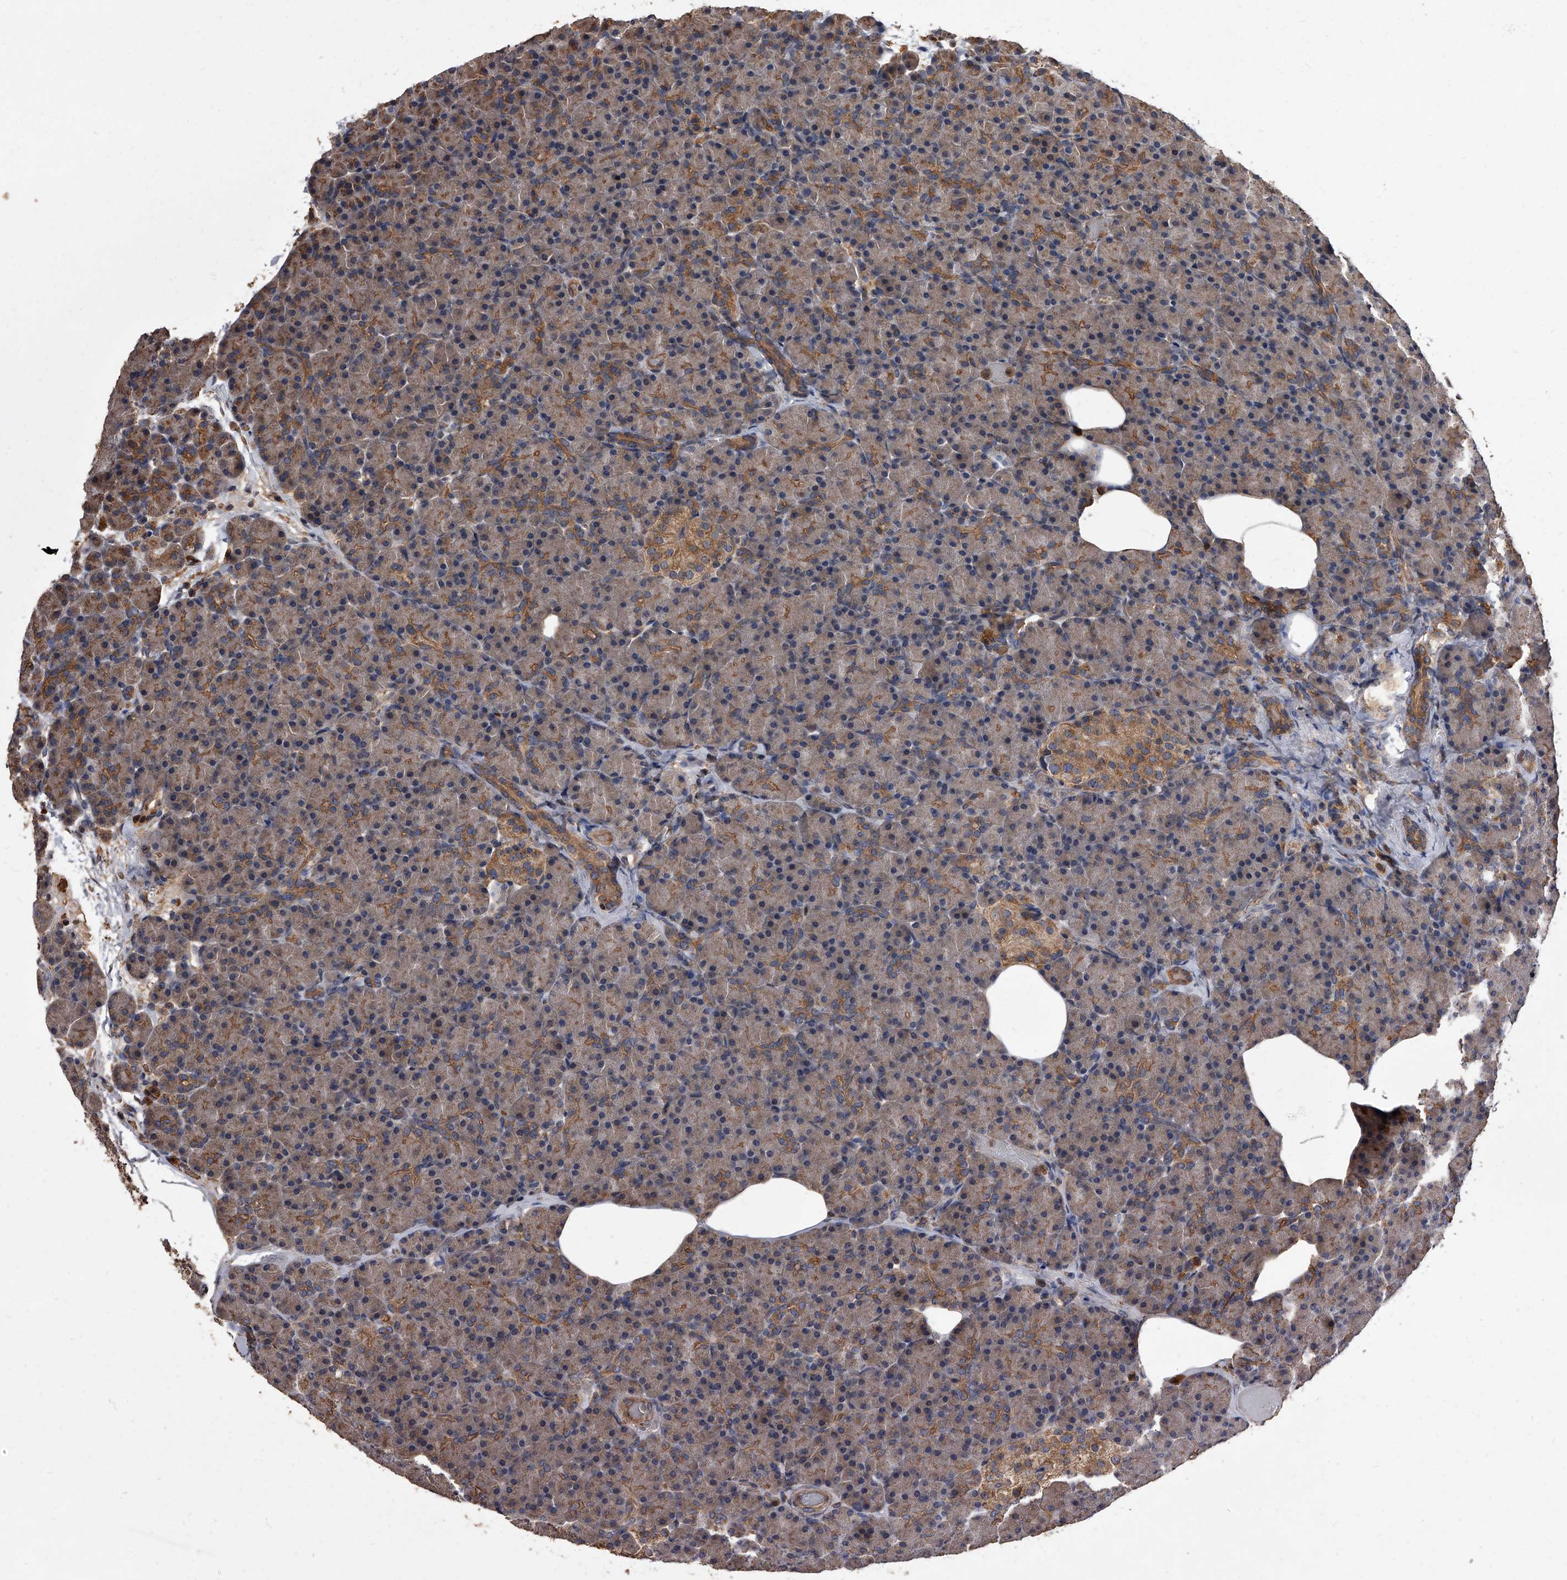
{"staining": {"intensity": "moderate", "quantity": "25%-75%", "location": "cytoplasmic/membranous"}, "tissue": "pancreas", "cell_type": "Exocrine glandular cells", "image_type": "normal", "snomed": [{"axis": "morphology", "description": "Normal tissue, NOS"}, {"axis": "topography", "description": "Pancreas"}], "caption": "Approximately 25%-75% of exocrine glandular cells in benign pancreas exhibit moderate cytoplasmic/membranous protein positivity as visualized by brown immunohistochemical staining.", "gene": "STK36", "patient": {"sex": "female", "age": 43}}